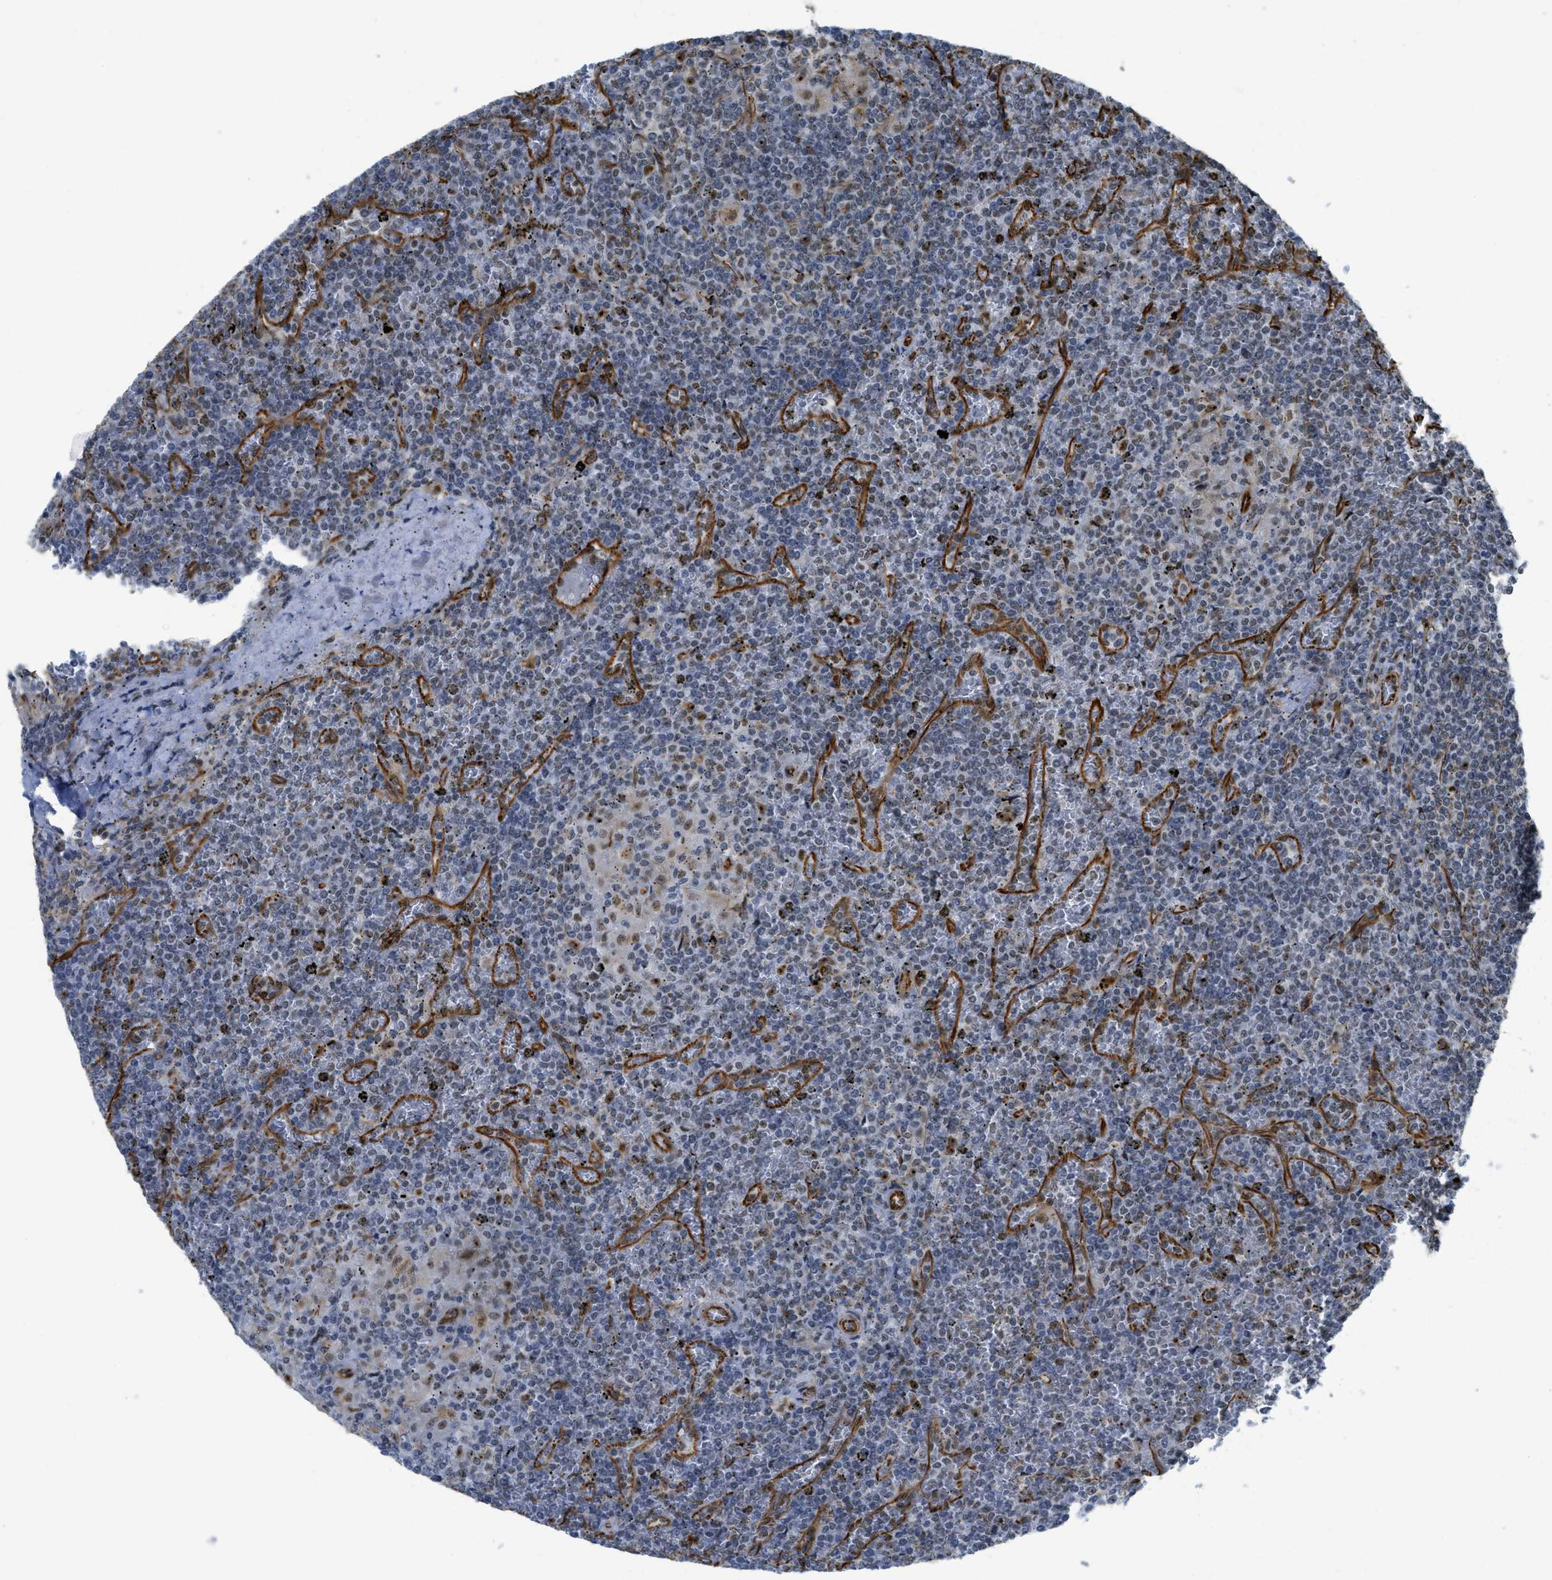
{"staining": {"intensity": "weak", "quantity": "<25%", "location": "nuclear"}, "tissue": "lymphoma", "cell_type": "Tumor cells", "image_type": "cancer", "snomed": [{"axis": "morphology", "description": "Malignant lymphoma, non-Hodgkin's type, Low grade"}, {"axis": "topography", "description": "Spleen"}], "caption": "Tumor cells show no significant protein staining in lymphoma.", "gene": "LRRC8B", "patient": {"sex": "female", "age": 19}}